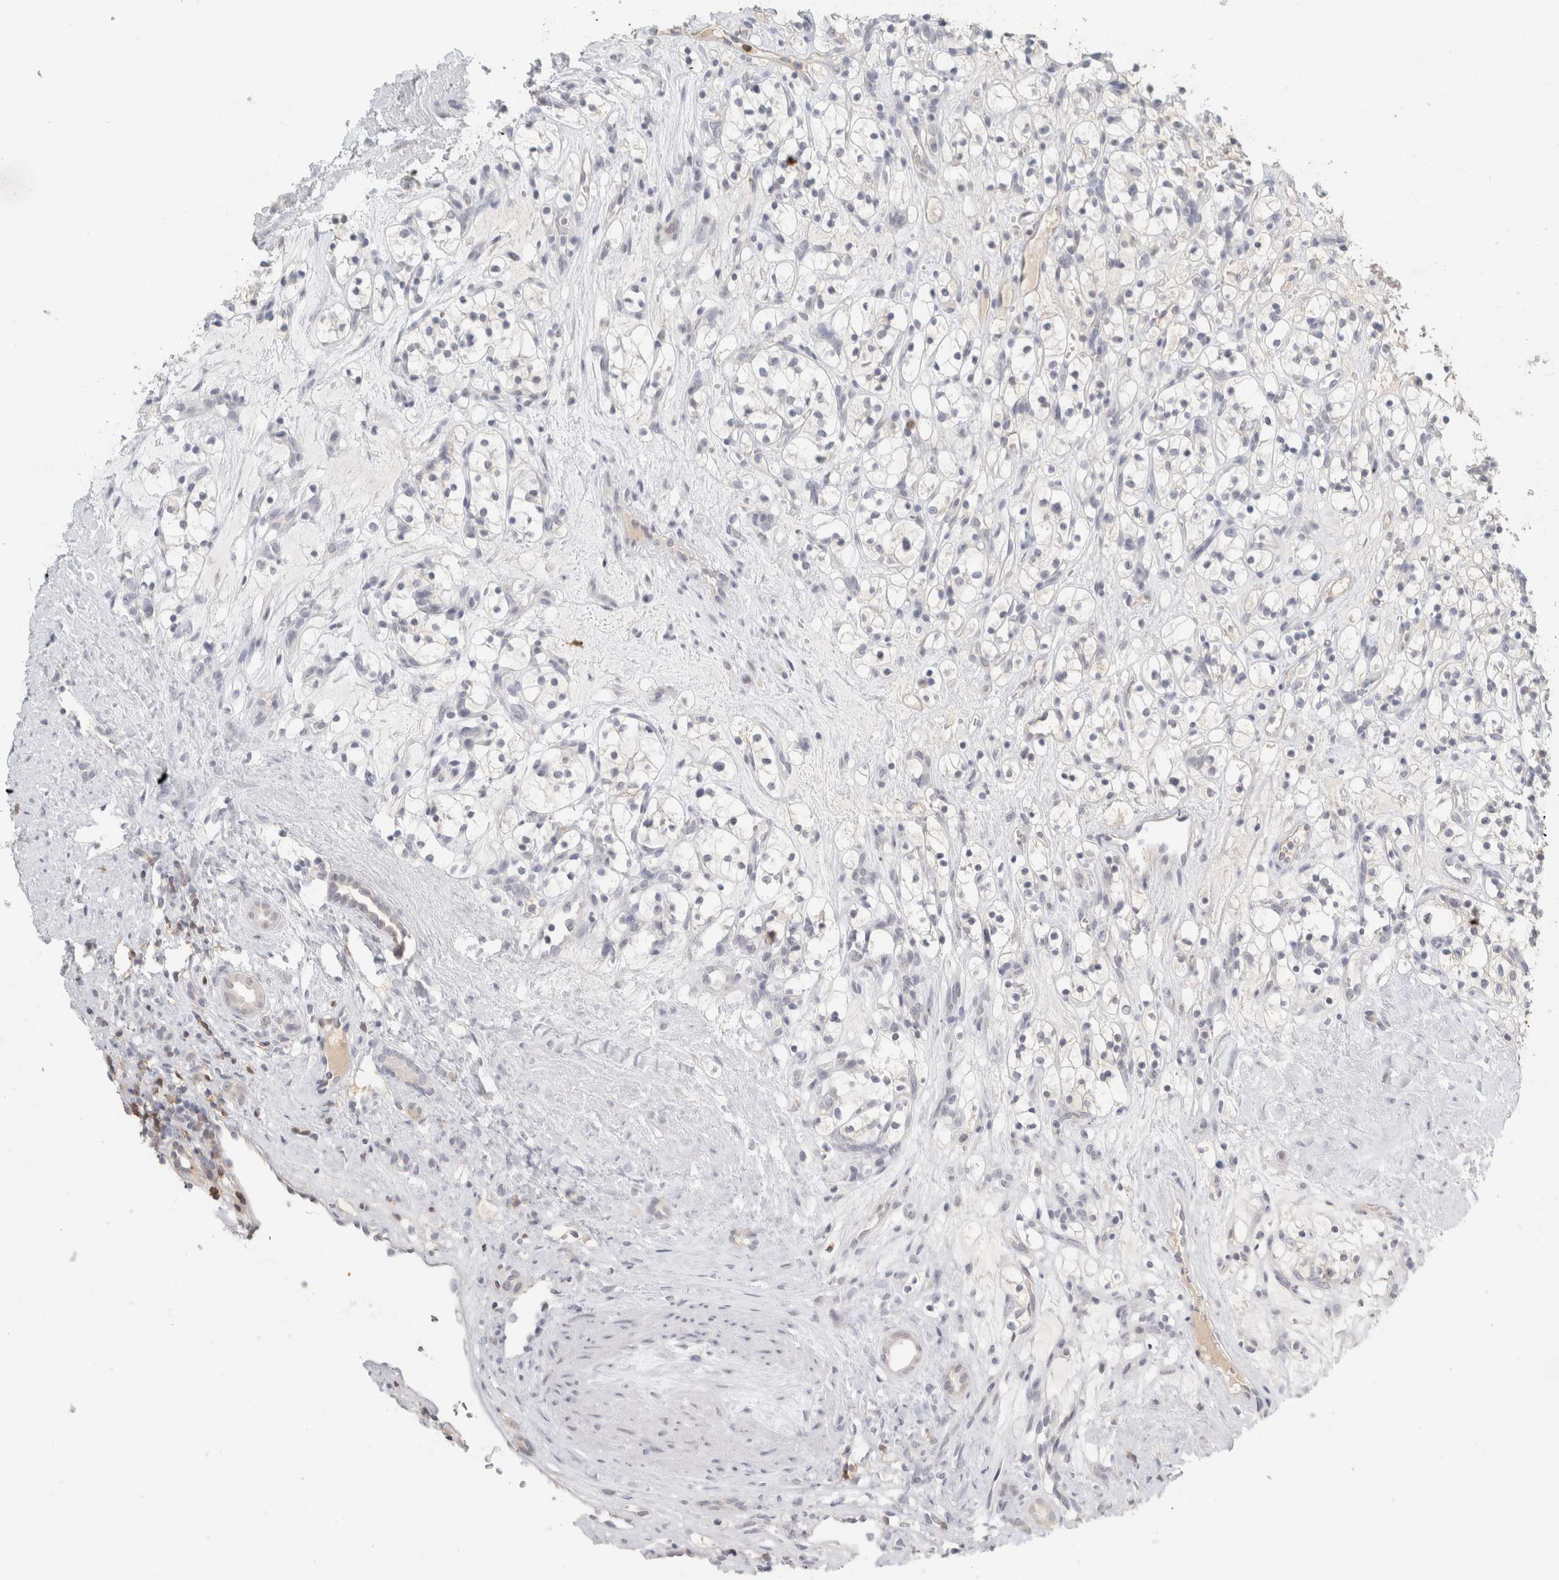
{"staining": {"intensity": "negative", "quantity": "none", "location": "none"}, "tissue": "renal cancer", "cell_type": "Tumor cells", "image_type": "cancer", "snomed": [{"axis": "morphology", "description": "Adenocarcinoma, NOS"}, {"axis": "topography", "description": "Kidney"}], "caption": "IHC micrograph of neoplastic tissue: renal cancer (adenocarcinoma) stained with DAB reveals no significant protein staining in tumor cells.", "gene": "TRAT1", "patient": {"sex": "female", "age": 57}}